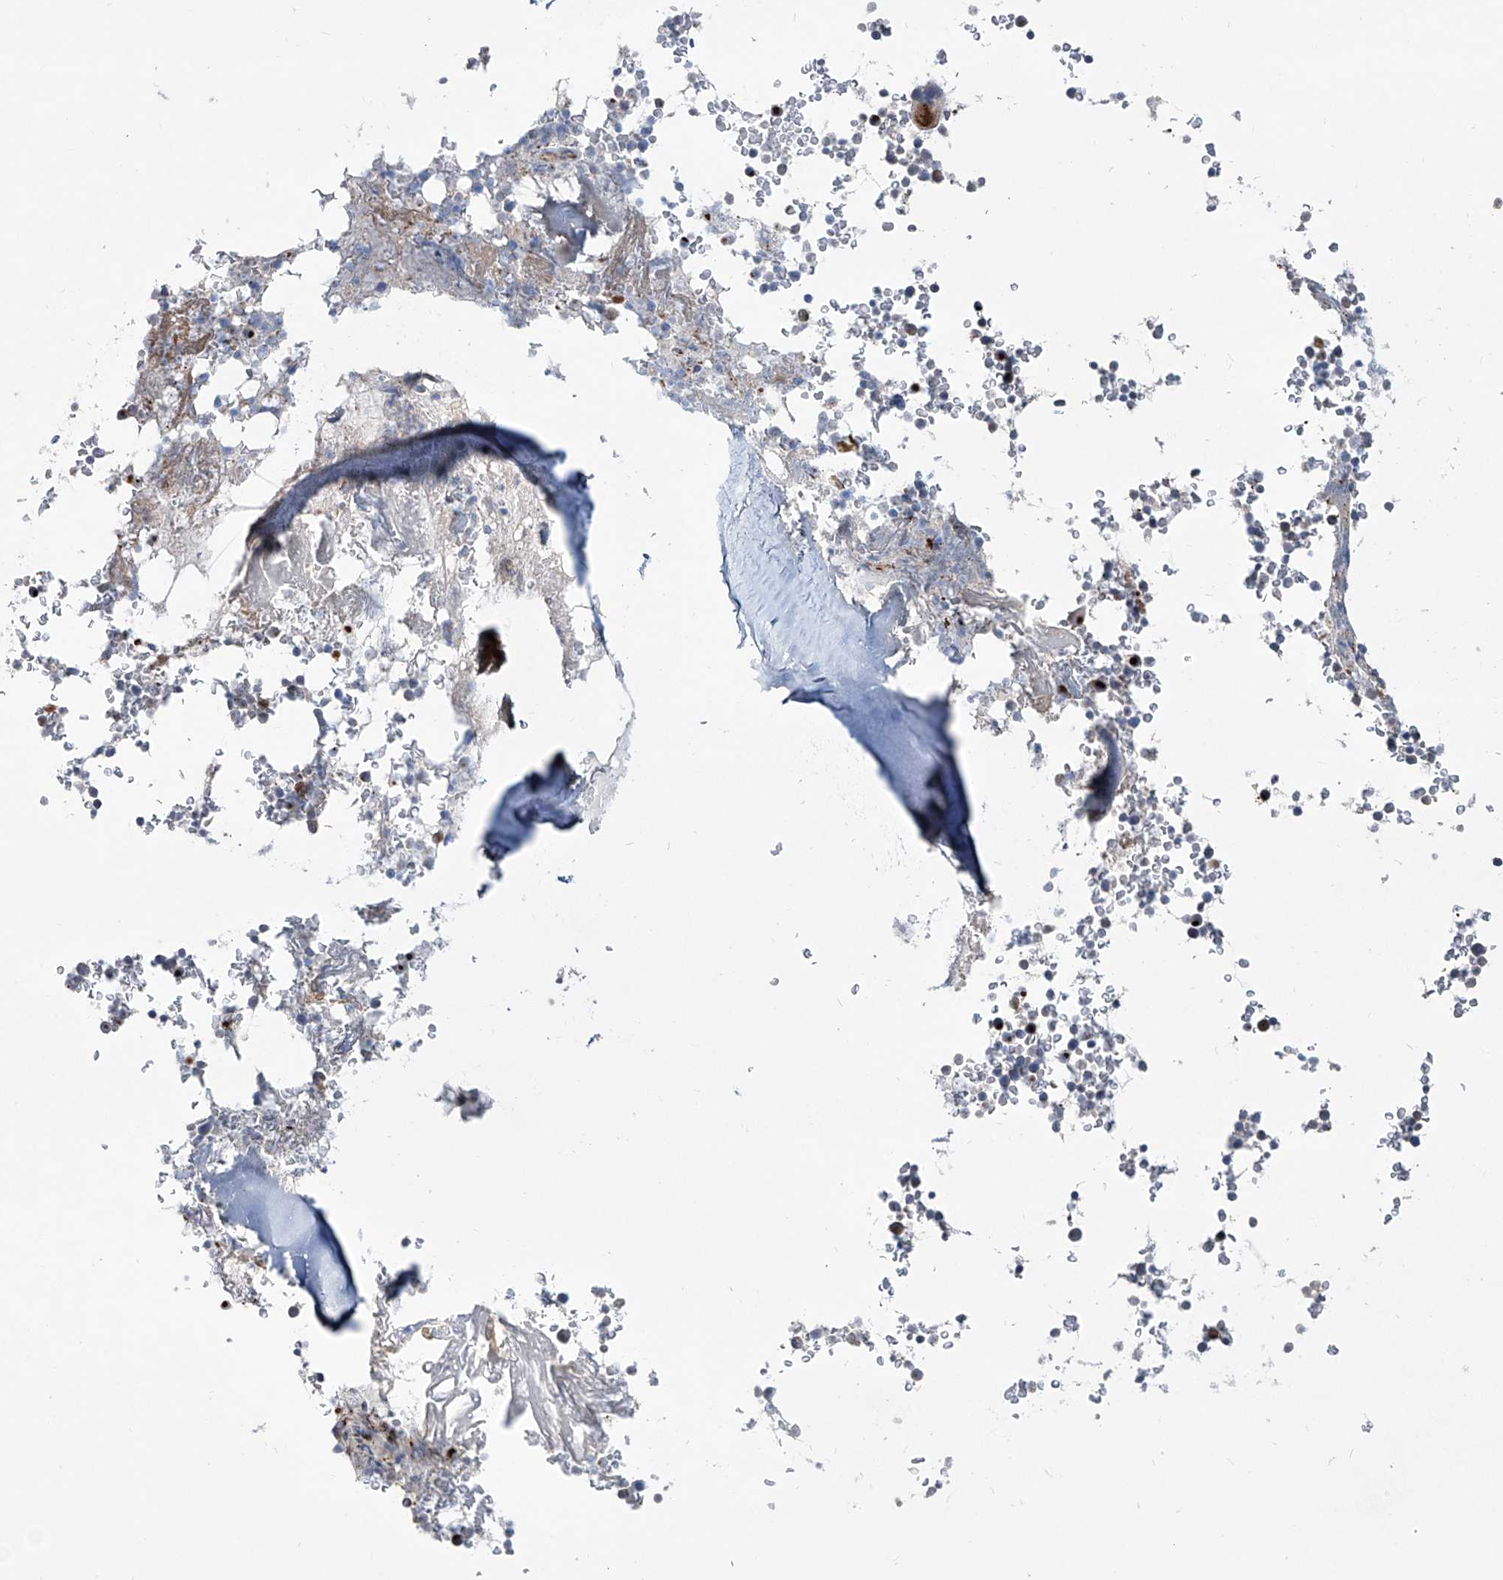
{"staining": {"intensity": "moderate", "quantity": "<25%", "location": "cytoplasmic/membranous"}, "tissue": "bone marrow", "cell_type": "Hematopoietic cells", "image_type": "normal", "snomed": [{"axis": "morphology", "description": "Normal tissue, NOS"}, {"axis": "topography", "description": "Bone marrow"}], "caption": "Hematopoietic cells reveal low levels of moderate cytoplasmic/membranous staining in approximately <25% of cells in normal bone marrow.", "gene": "CDH5", "patient": {"sex": "male", "age": 58}}